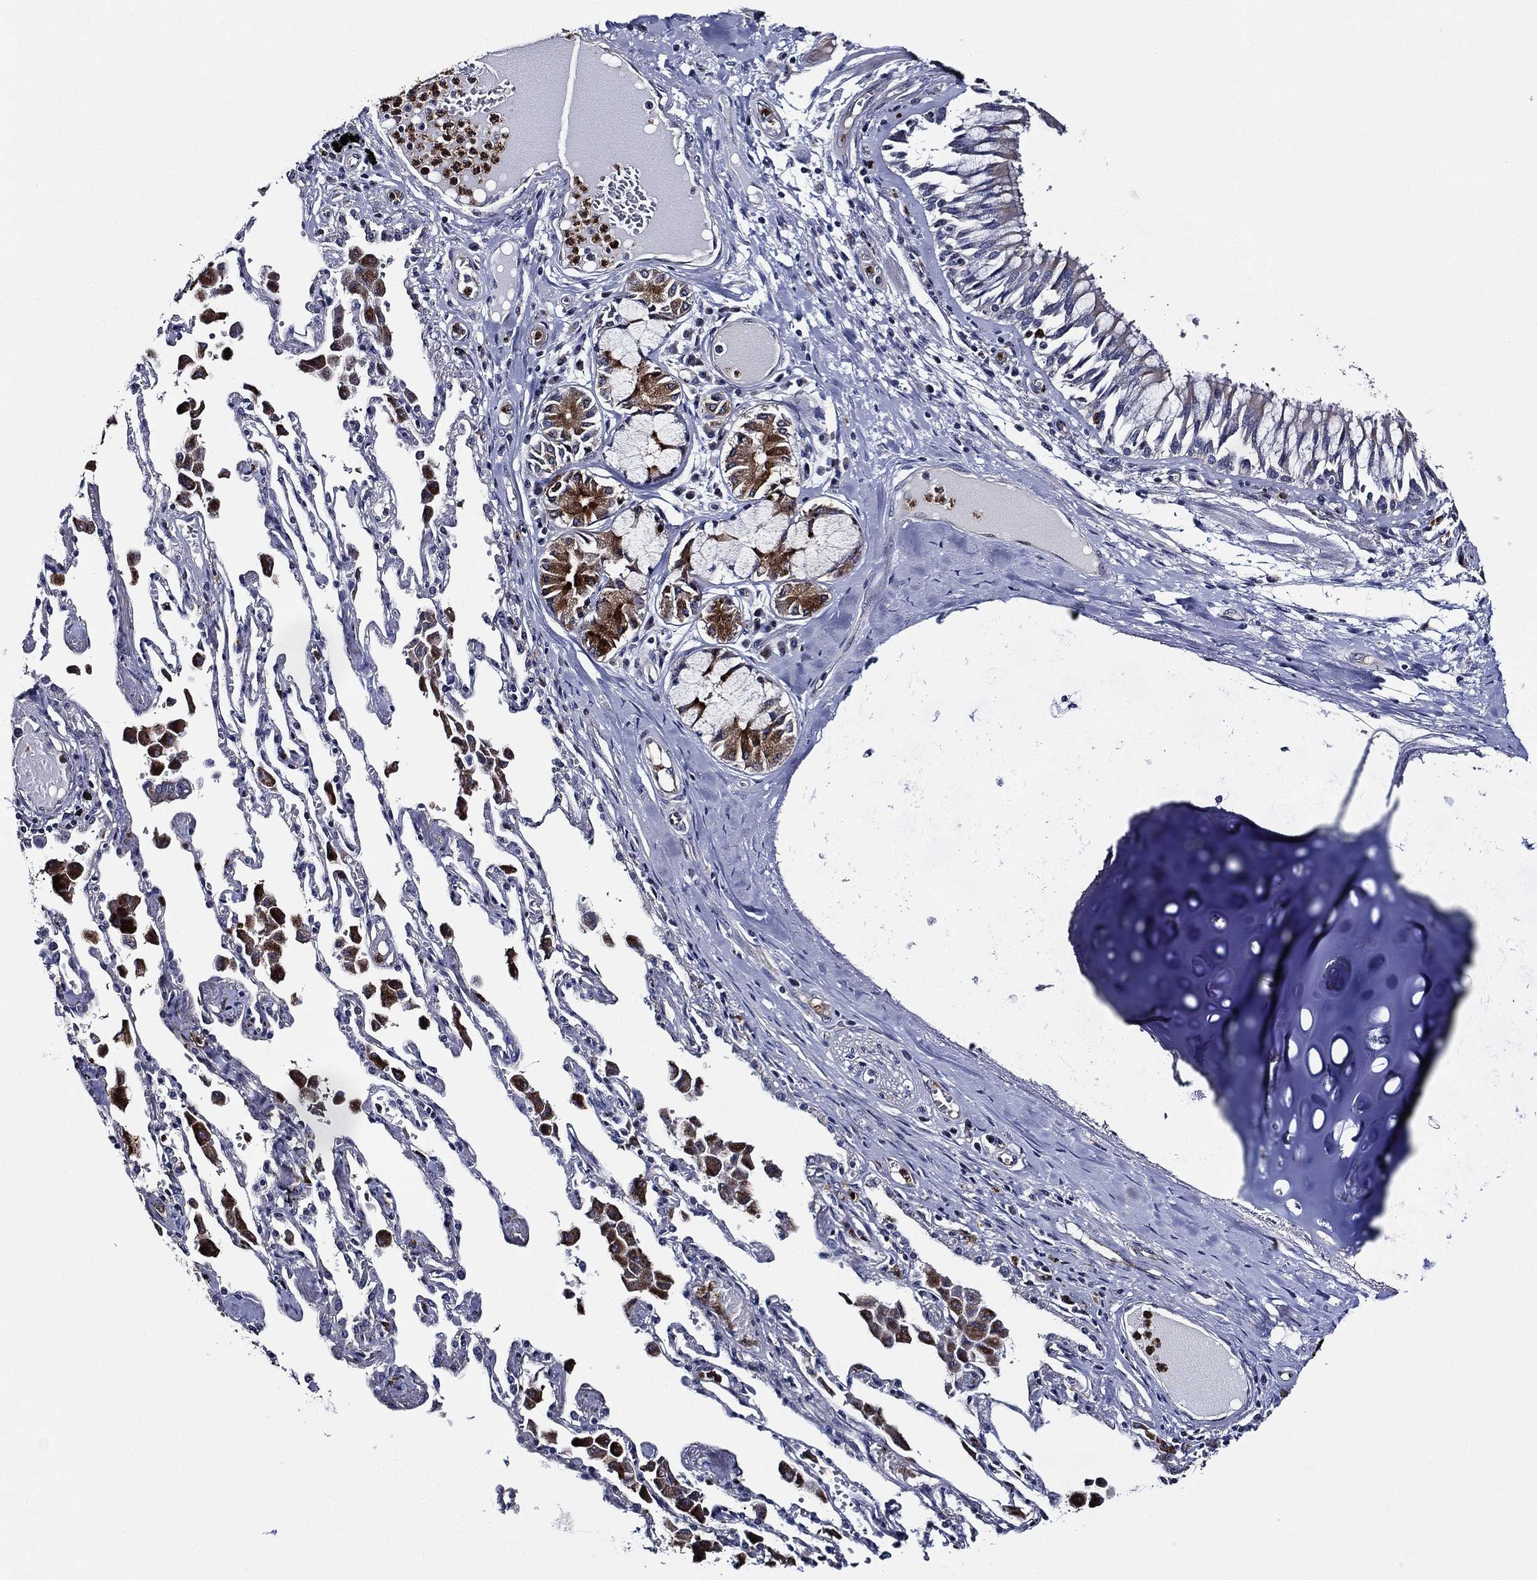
{"staining": {"intensity": "moderate", "quantity": "<25%", "location": "cytoplasmic/membranous"}, "tissue": "bronchus", "cell_type": "Respiratory epithelial cells", "image_type": "normal", "snomed": [{"axis": "morphology", "description": "Normal tissue, NOS"}, {"axis": "morphology", "description": "Squamous cell carcinoma, NOS"}, {"axis": "topography", "description": "Cartilage tissue"}, {"axis": "topography", "description": "Bronchus"}, {"axis": "topography", "description": "Lung"}], "caption": "Unremarkable bronchus demonstrates moderate cytoplasmic/membranous positivity in approximately <25% of respiratory epithelial cells, visualized by immunohistochemistry. The protein of interest is shown in brown color, while the nuclei are stained blue.", "gene": "KIF20B", "patient": {"sex": "female", "age": 49}}